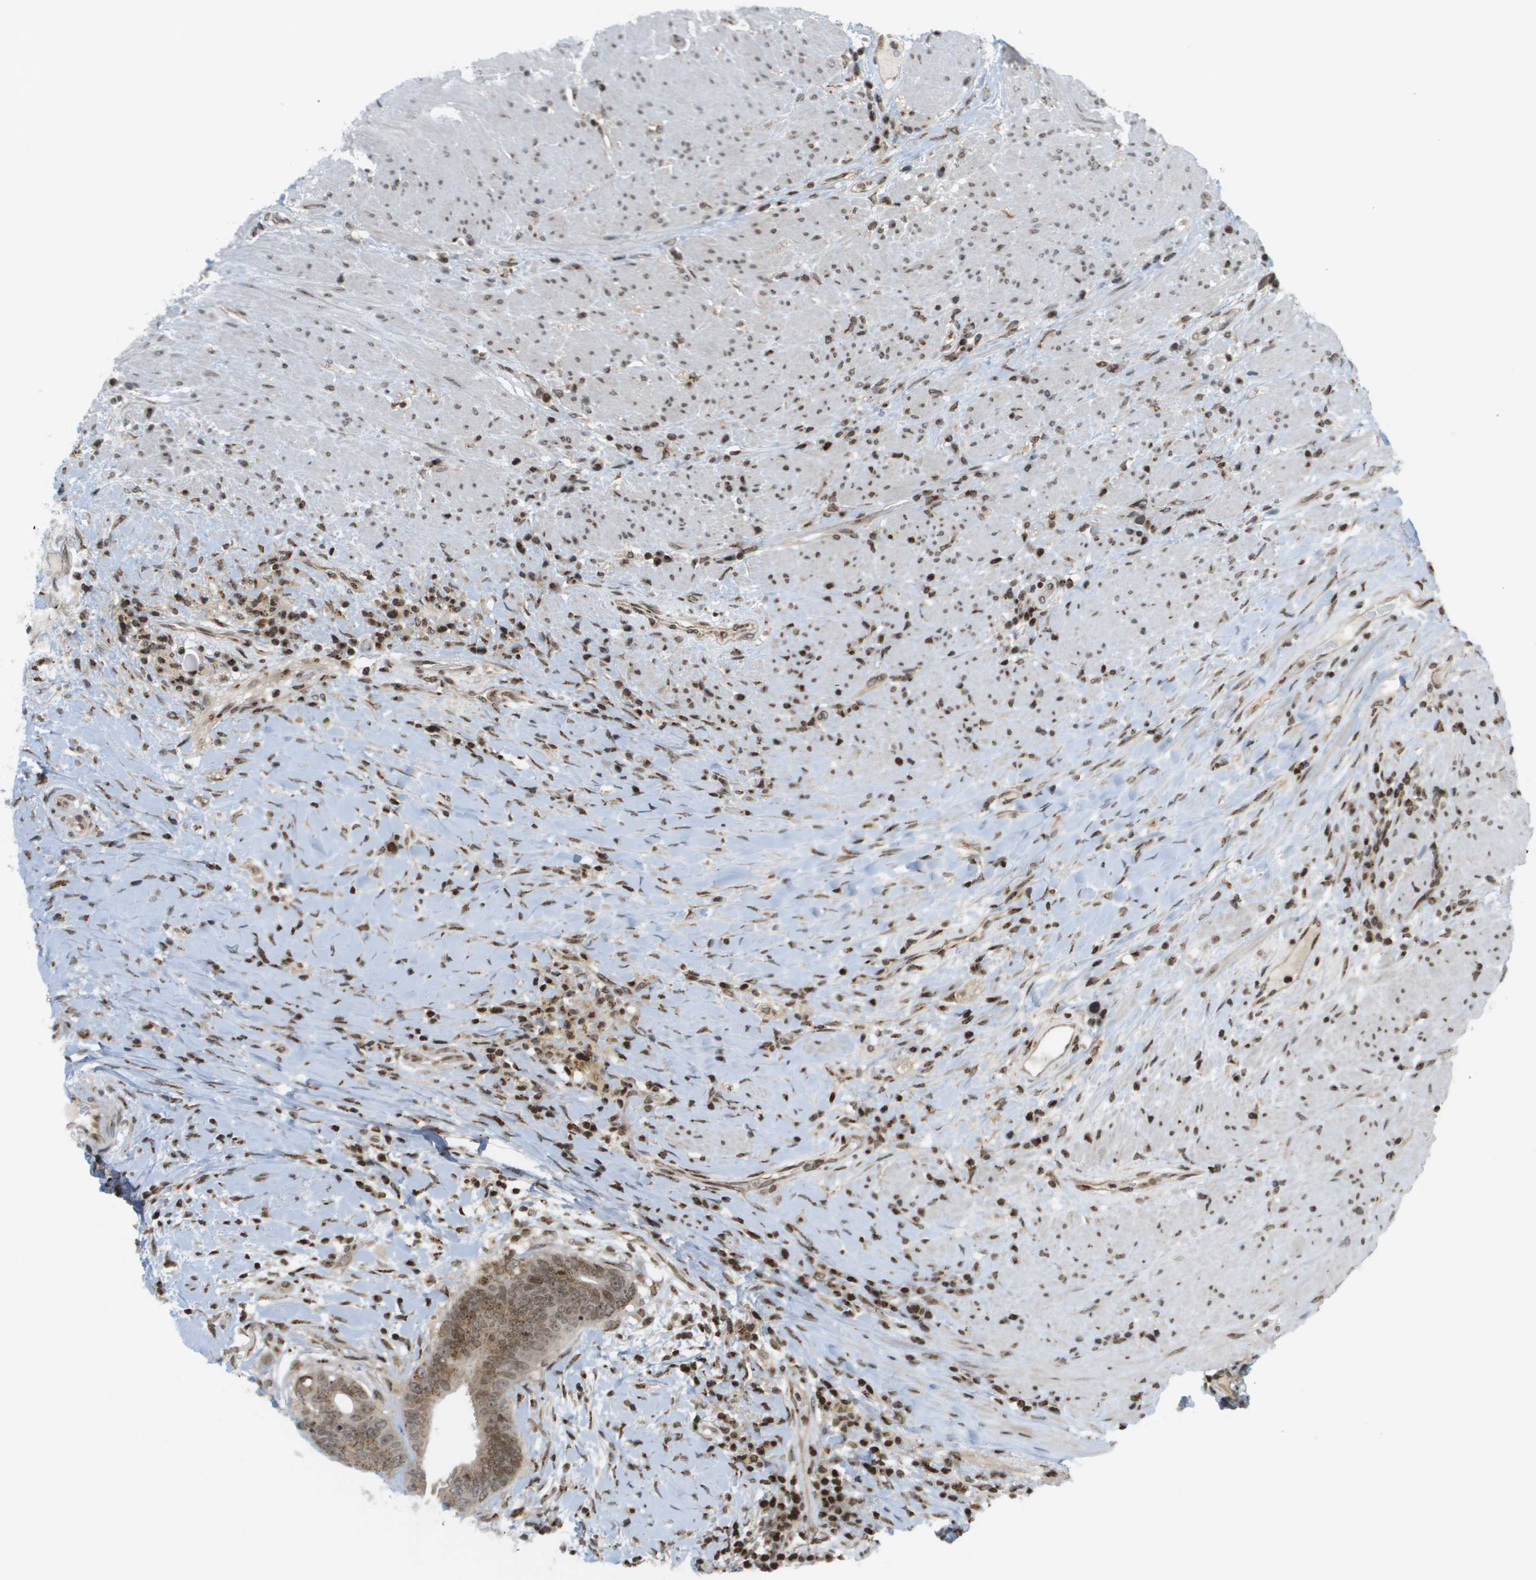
{"staining": {"intensity": "moderate", "quantity": ">75%", "location": "cytoplasmic/membranous,nuclear"}, "tissue": "colorectal cancer", "cell_type": "Tumor cells", "image_type": "cancer", "snomed": [{"axis": "morphology", "description": "Adenocarcinoma, NOS"}, {"axis": "topography", "description": "Rectum"}], "caption": "Colorectal adenocarcinoma stained with a brown dye exhibits moderate cytoplasmic/membranous and nuclear positive positivity in approximately >75% of tumor cells.", "gene": "EVC", "patient": {"sex": "male", "age": 72}}